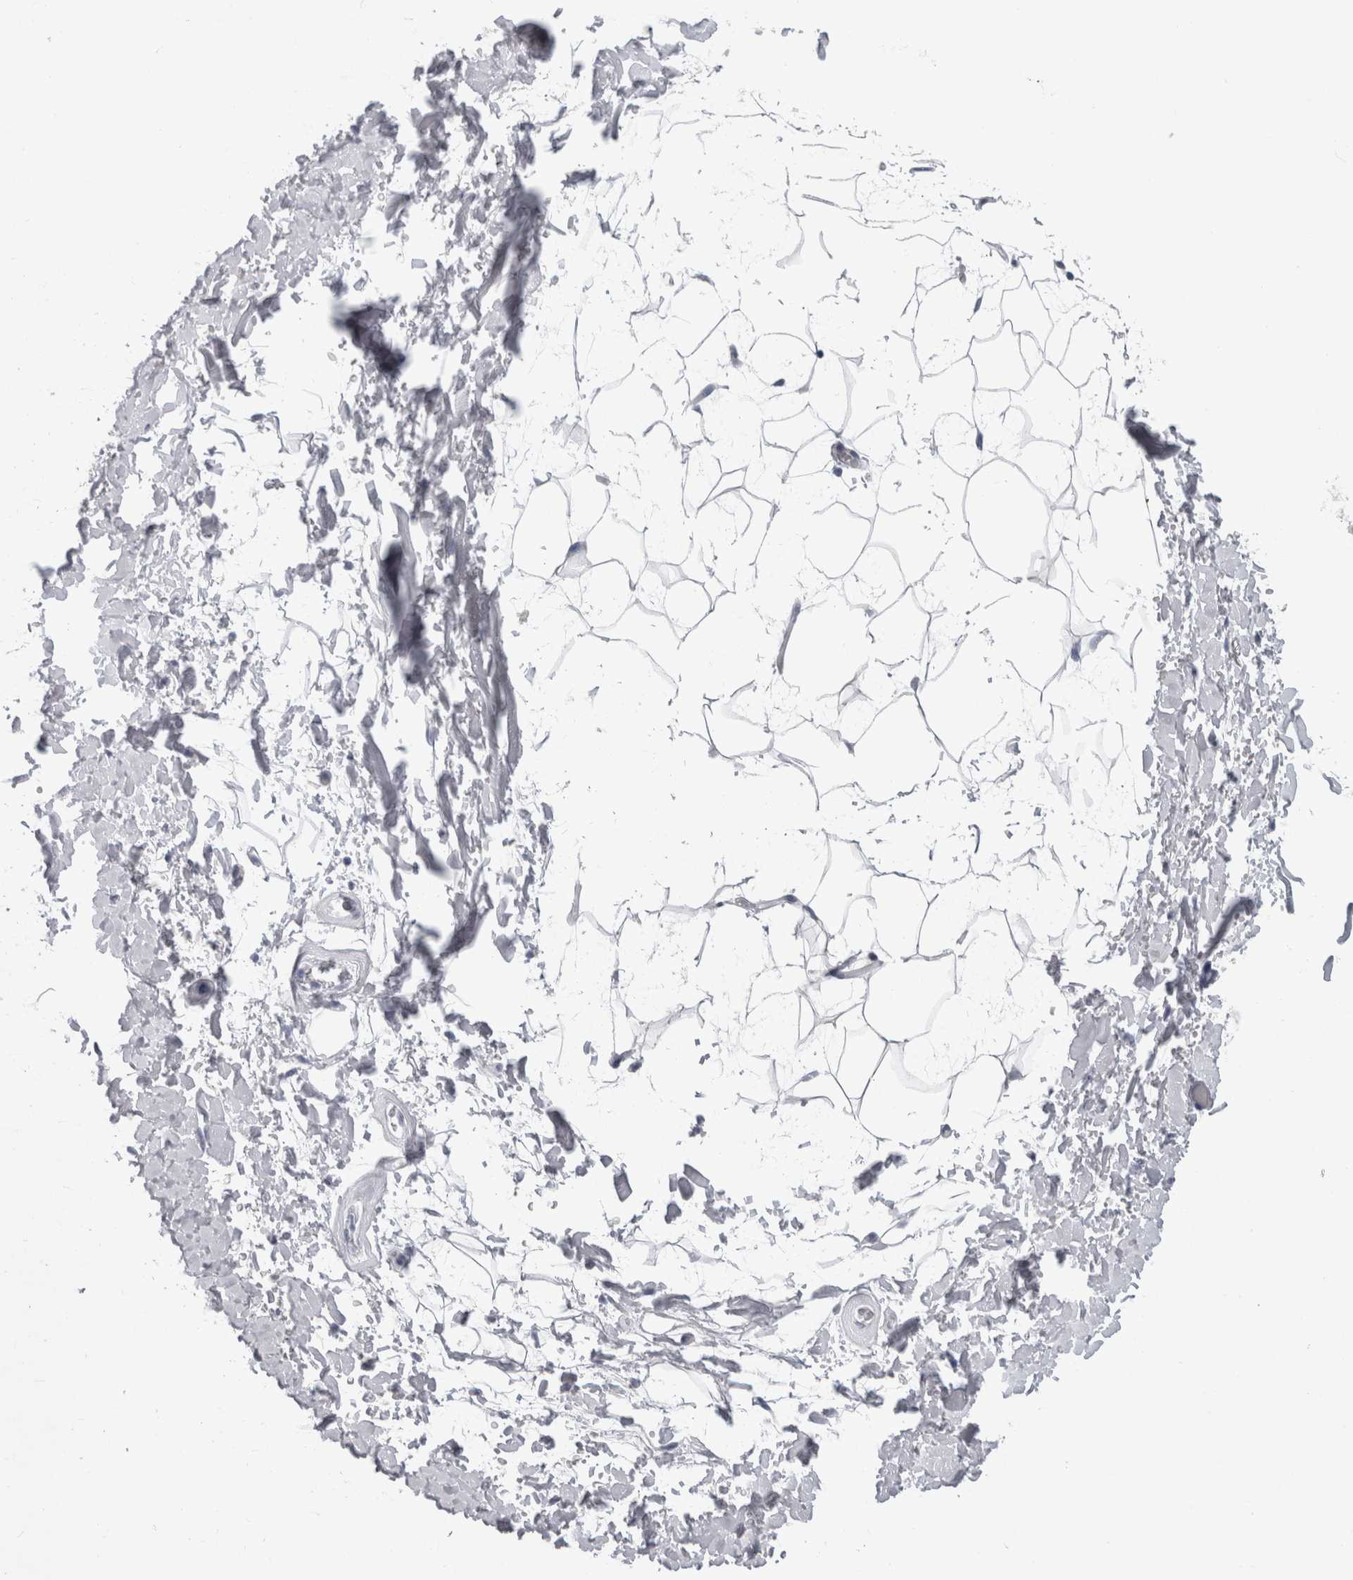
{"staining": {"intensity": "negative", "quantity": "none", "location": "none"}, "tissue": "adipose tissue", "cell_type": "Adipocytes", "image_type": "normal", "snomed": [{"axis": "morphology", "description": "Normal tissue, NOS"}, {"axis": "topography", "description": "Soft tissue"}], "caption": "DAB (3,3'-diaminobenzidine) immunohistochemical staining of normal adipose tissue shows no significant expression in adipocytes.", "gene": "CA8", "patient": {"sex": "male", "age": 72}}